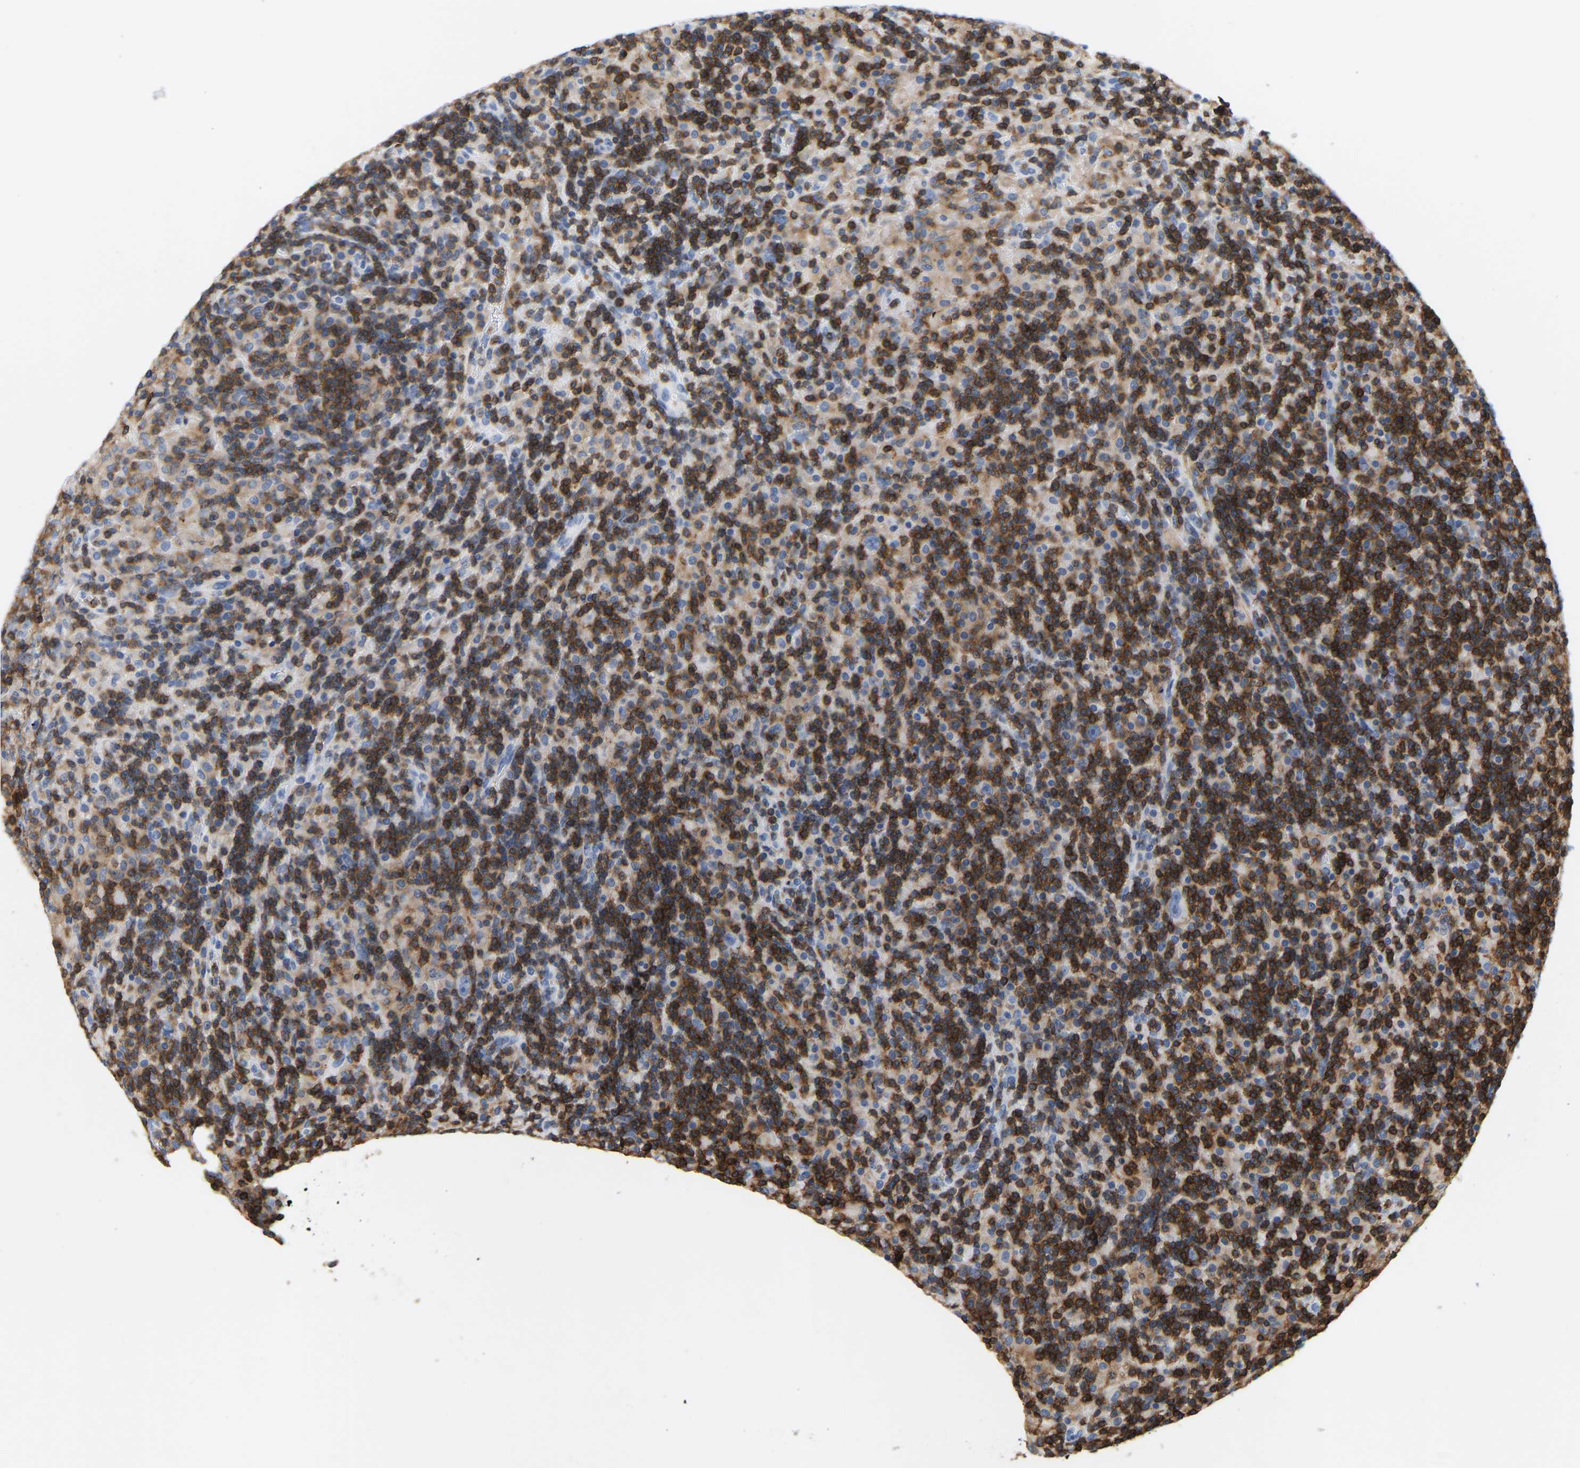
{"staining": {"intensity": "weak", "quantity": "25%-75%", "location": "cytoplasmic/membranous"}, "tissue": "lymphoma", "cell_type": "Tumor cells", "image_type": "cancer", "snomed": [{"axis": "morphology", "description": "Hodgkin's disease, NOS"}, {"axis": "topography", "description": "Lymph node"}], "caption": "IHC staining of lymphoma, which shows low levels of weak cytoplasmic/membranous positivity in approximately 25%-75% of tumor cells indicating weak cytoplasmic/membranous protein expression. The staining was performed using DAB (brown) for protein detection and nuclei were counterstained in hematoxylin (blue).", "gene": "EVL", "patient": {"sex": "male", "age": 70}}